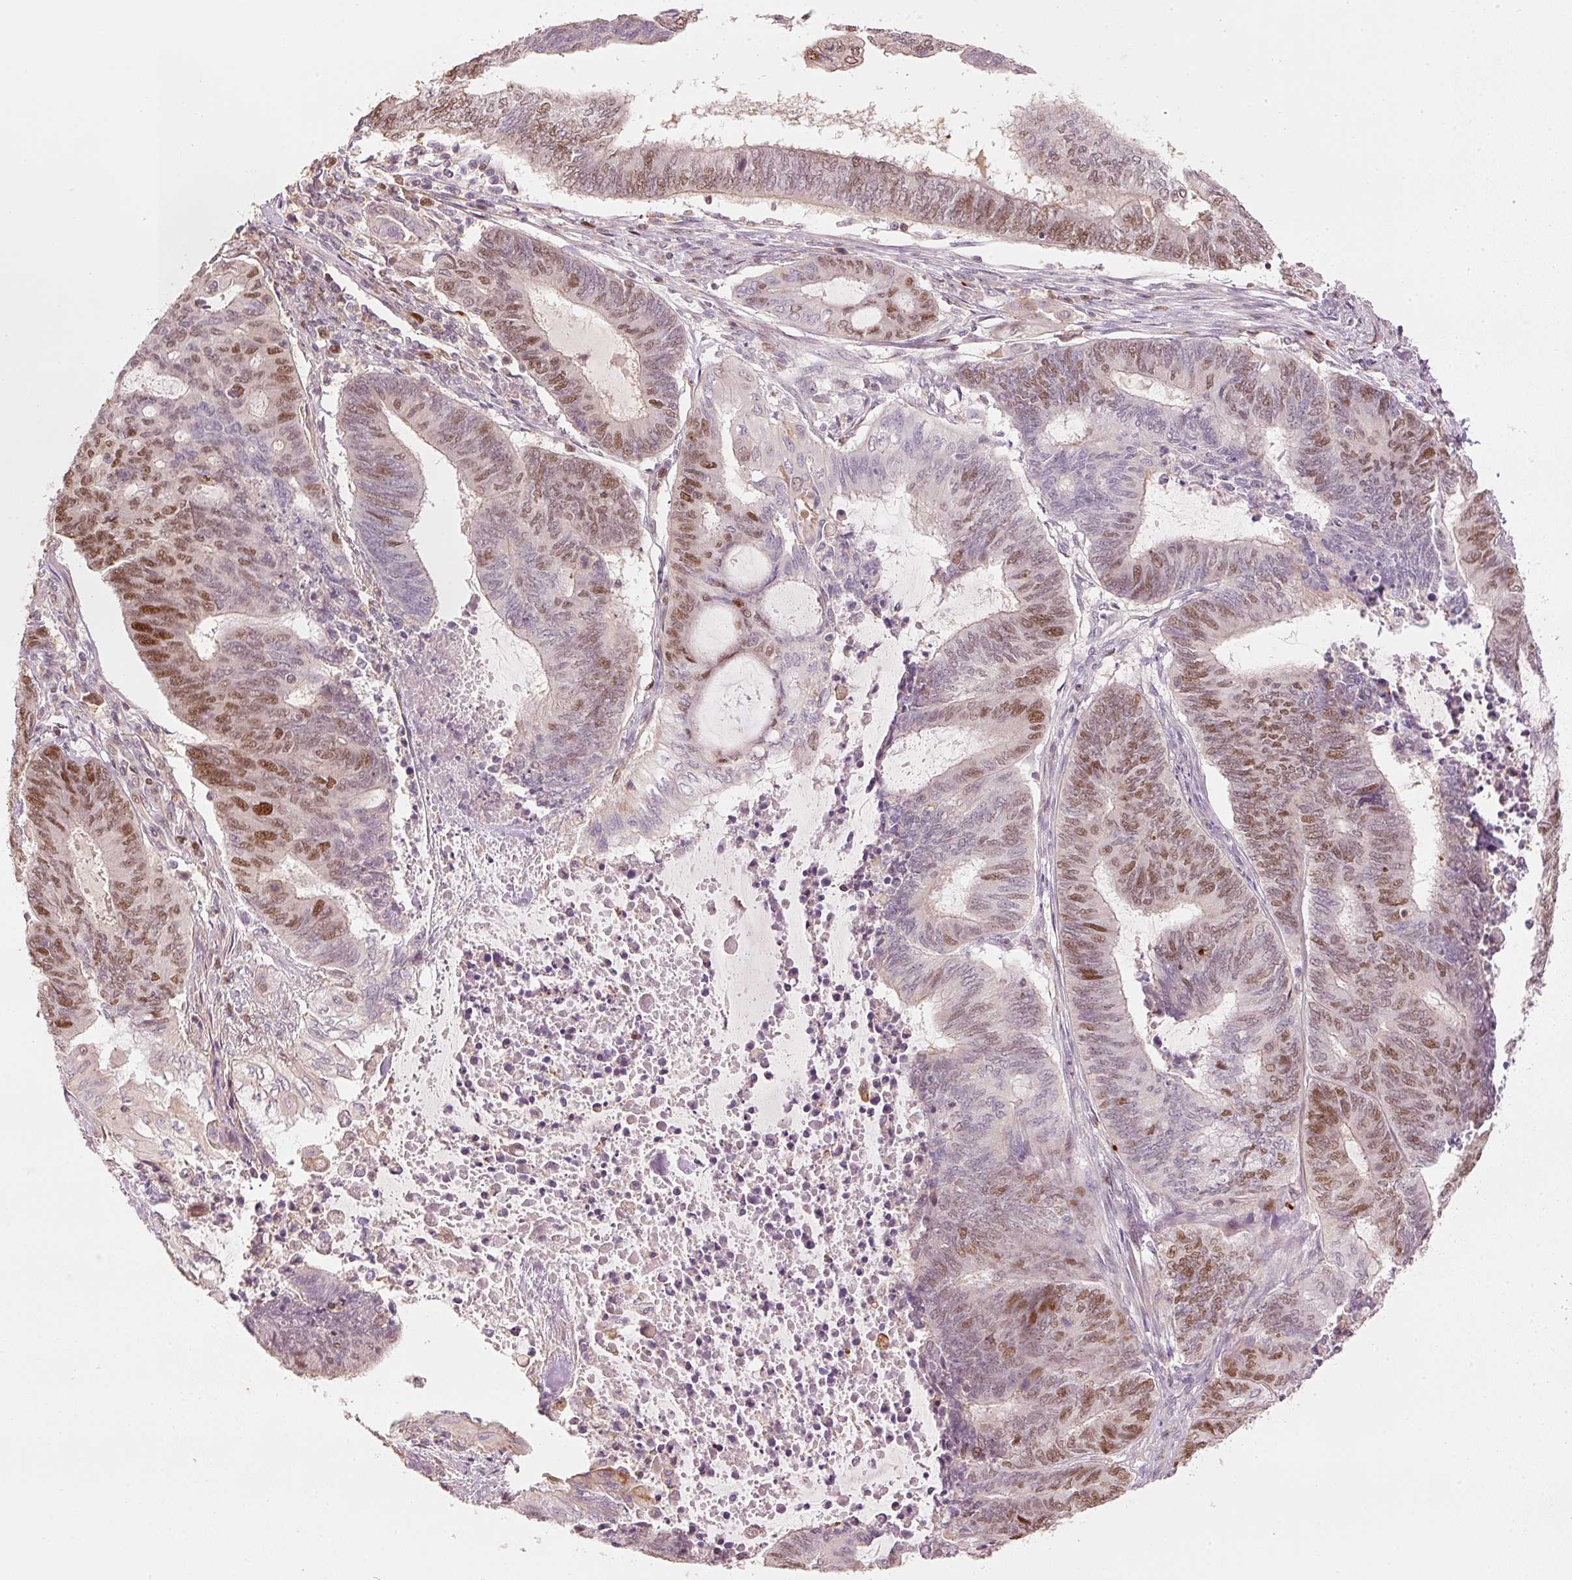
{"staining": {"intensity": "moderate", "quantity": "25%-75%", "location": "nuclear"}, "tissue": "endometrial cancer", "cell_type": "Tumor cells", "image_type": "cancer", "snomed": [{"axis": "morphology", "description": "Adenocarcinoma, NOS"}, {"axis": "topography", "description": "Uterus"}, {"axis": "topography", "description": "Endometrium"}], "caption": "The immunohistochemical stain labels moderate nuclear expression in tumor cells of endometrial adenocarcinoma tissue. (Brightfield microscopy of DAB IHC at high magnification).", "gene": "TREX2", "patient": {"sex": "female", "age": 70}}